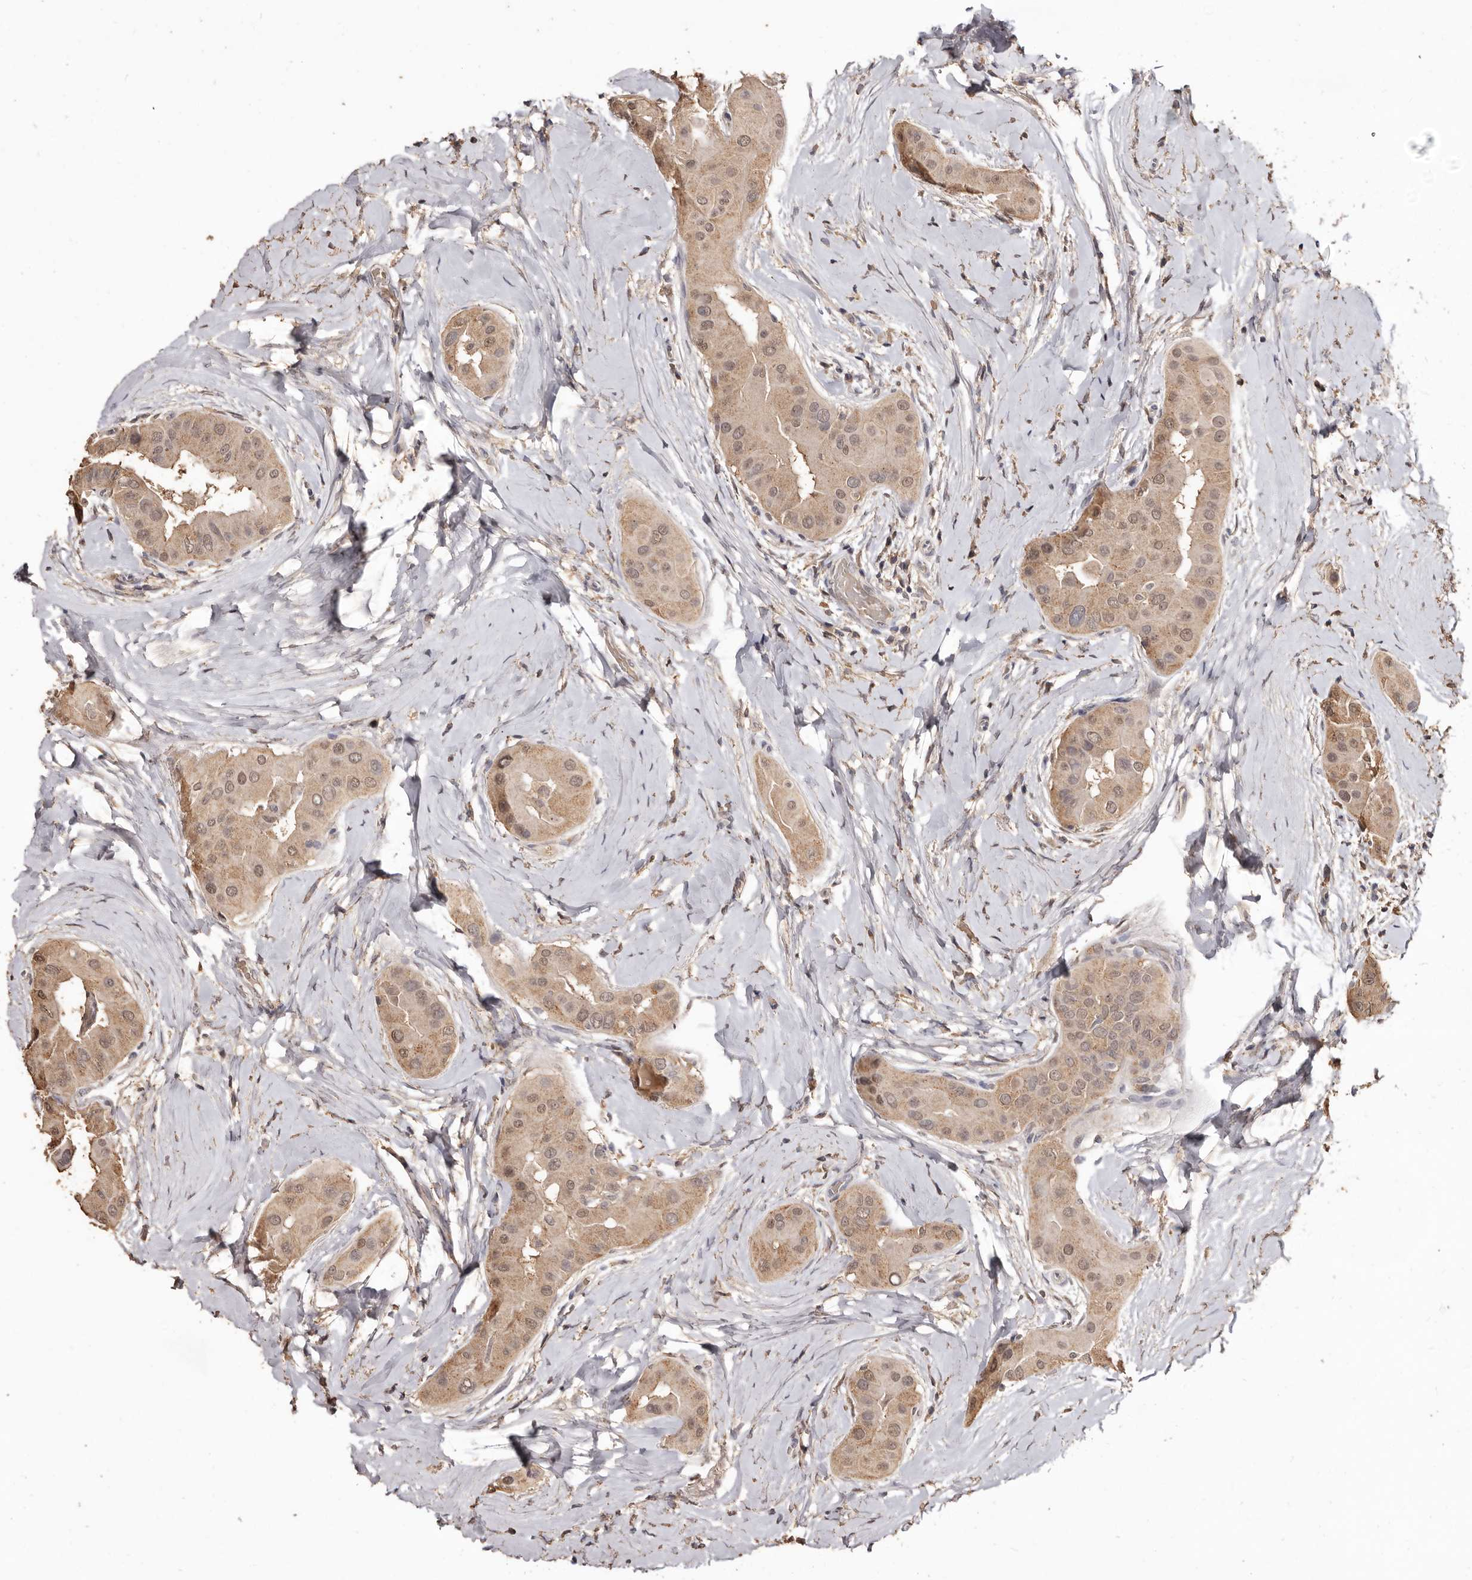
{"staining": {"intensity": "moderate", "quantity": ">75%", "location": "cytoplasmic/membranous,nuclear"}, "tissue": "thyroid cancer", "cell_type": "Tumor cells", "image_type": "cancer", "snomed": [{"axis": "morphology", "description": "Papillary adenocarcinoma, NOS"}, {"axis": "topography", "description": "Thyroid gland"}], "caption": "IHC (DAB (3,3'-diaminobenzidine)) staining of papillary adenocarcinoma (thyroid) demonstrates moderate cytoplasmic/membranous and nuclear protein positivity in about >75% of tumor cells. (brown staining indicates protein expression, while blue staining denotes nuclei).", "gene": "INAVA", "patient": {"sex": "male", "age": 33}}